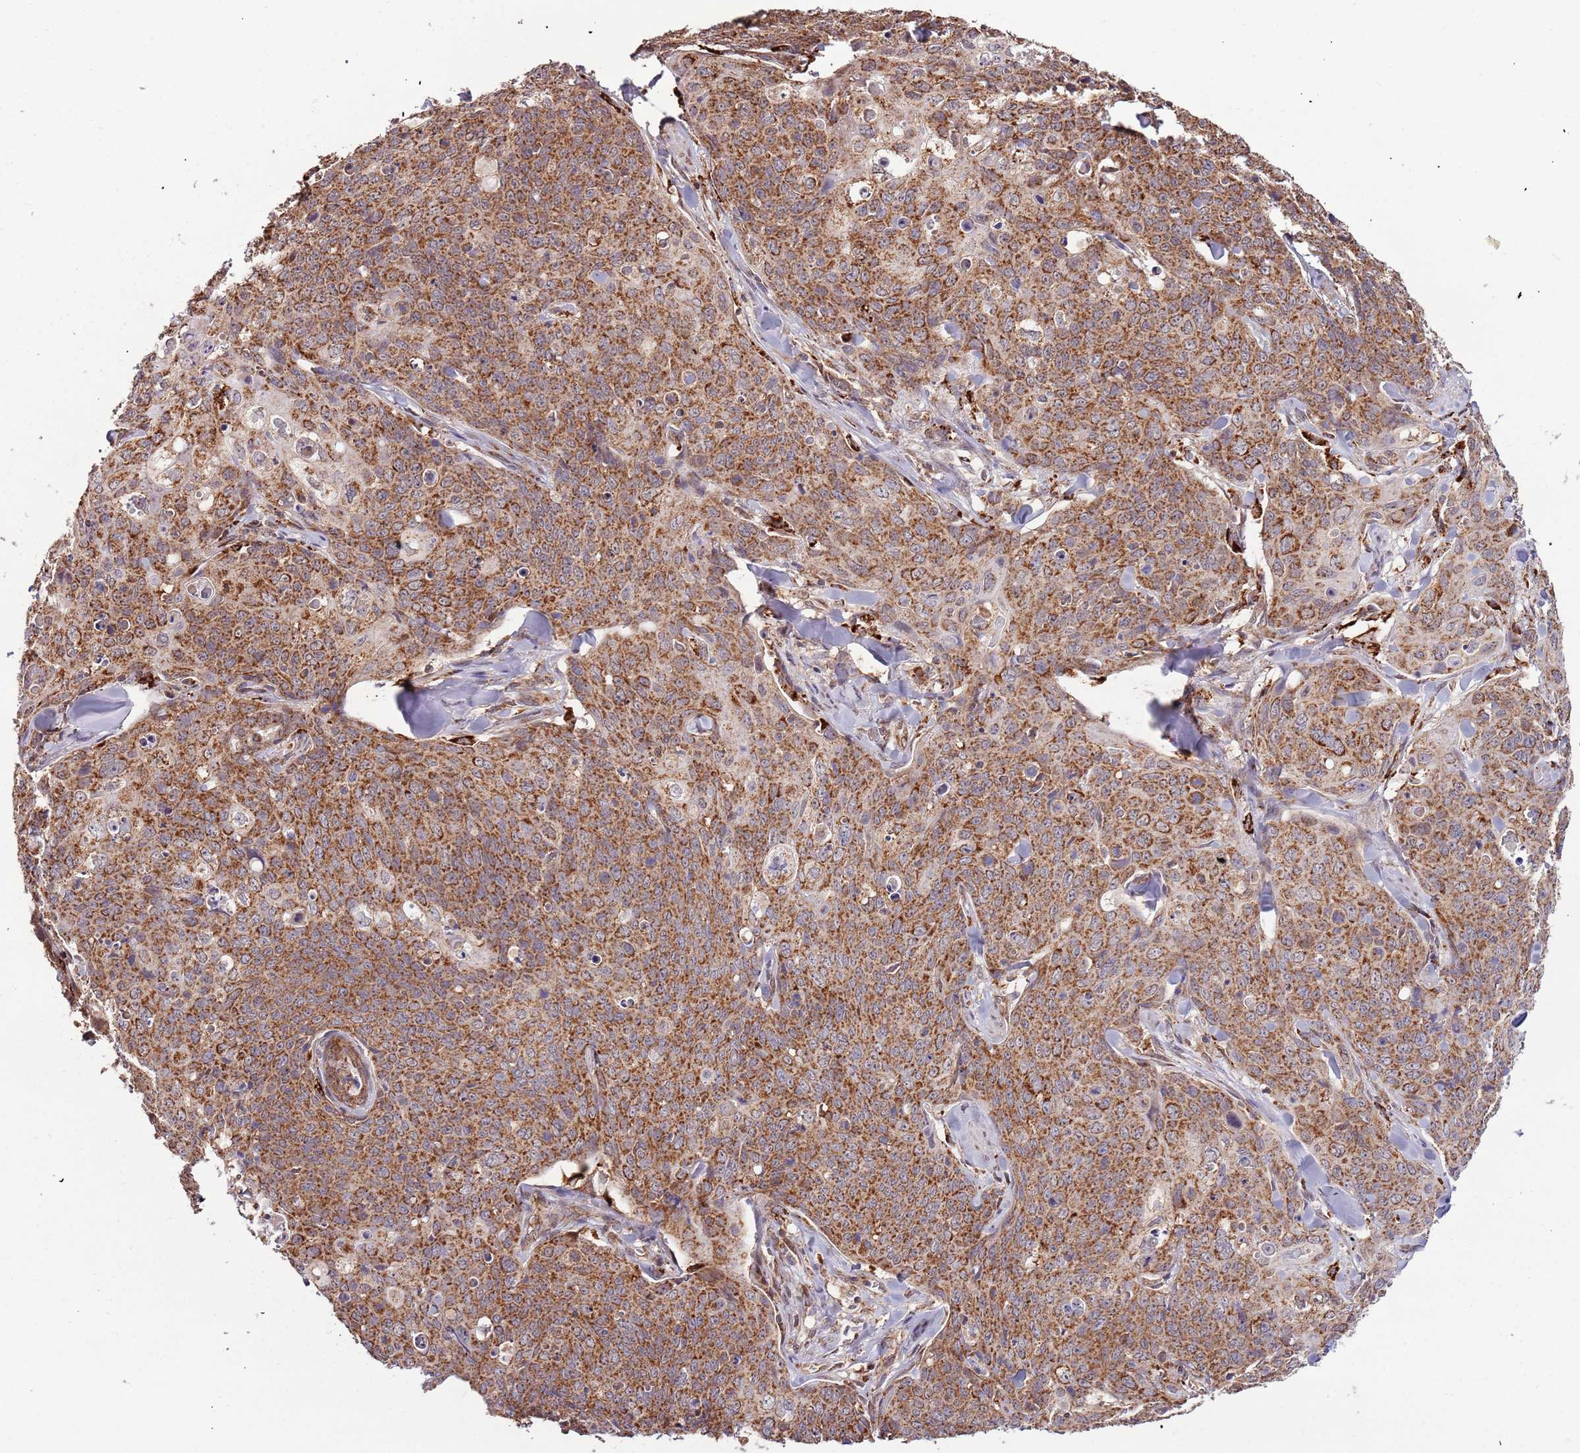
{"staining": {"intensity": "strong", "quantity": ">75%", "location": "cytoplasmic/membranous"}, "tissue": "skin cancer", "cell_type": "Tumor cells", "image_type": "cancer", "snomed": [{"axis": "morphology", "description": "Squamous cell carcinoma, NOS"}, {"axis": "topography", "description": "Skin"}, {"axis": "topography", "description": "Vulva"}], "caption": "An immunohistochemistry (IHC) photomicrograph of tumor tissue is shown. Protein staining in brown highlights strong cytoplasmic/membranous positivity in skin squamous cell carcinoma within tumor cells.", "gene": "IL17RD", "patient": {"sex": "female", "age": 85}}